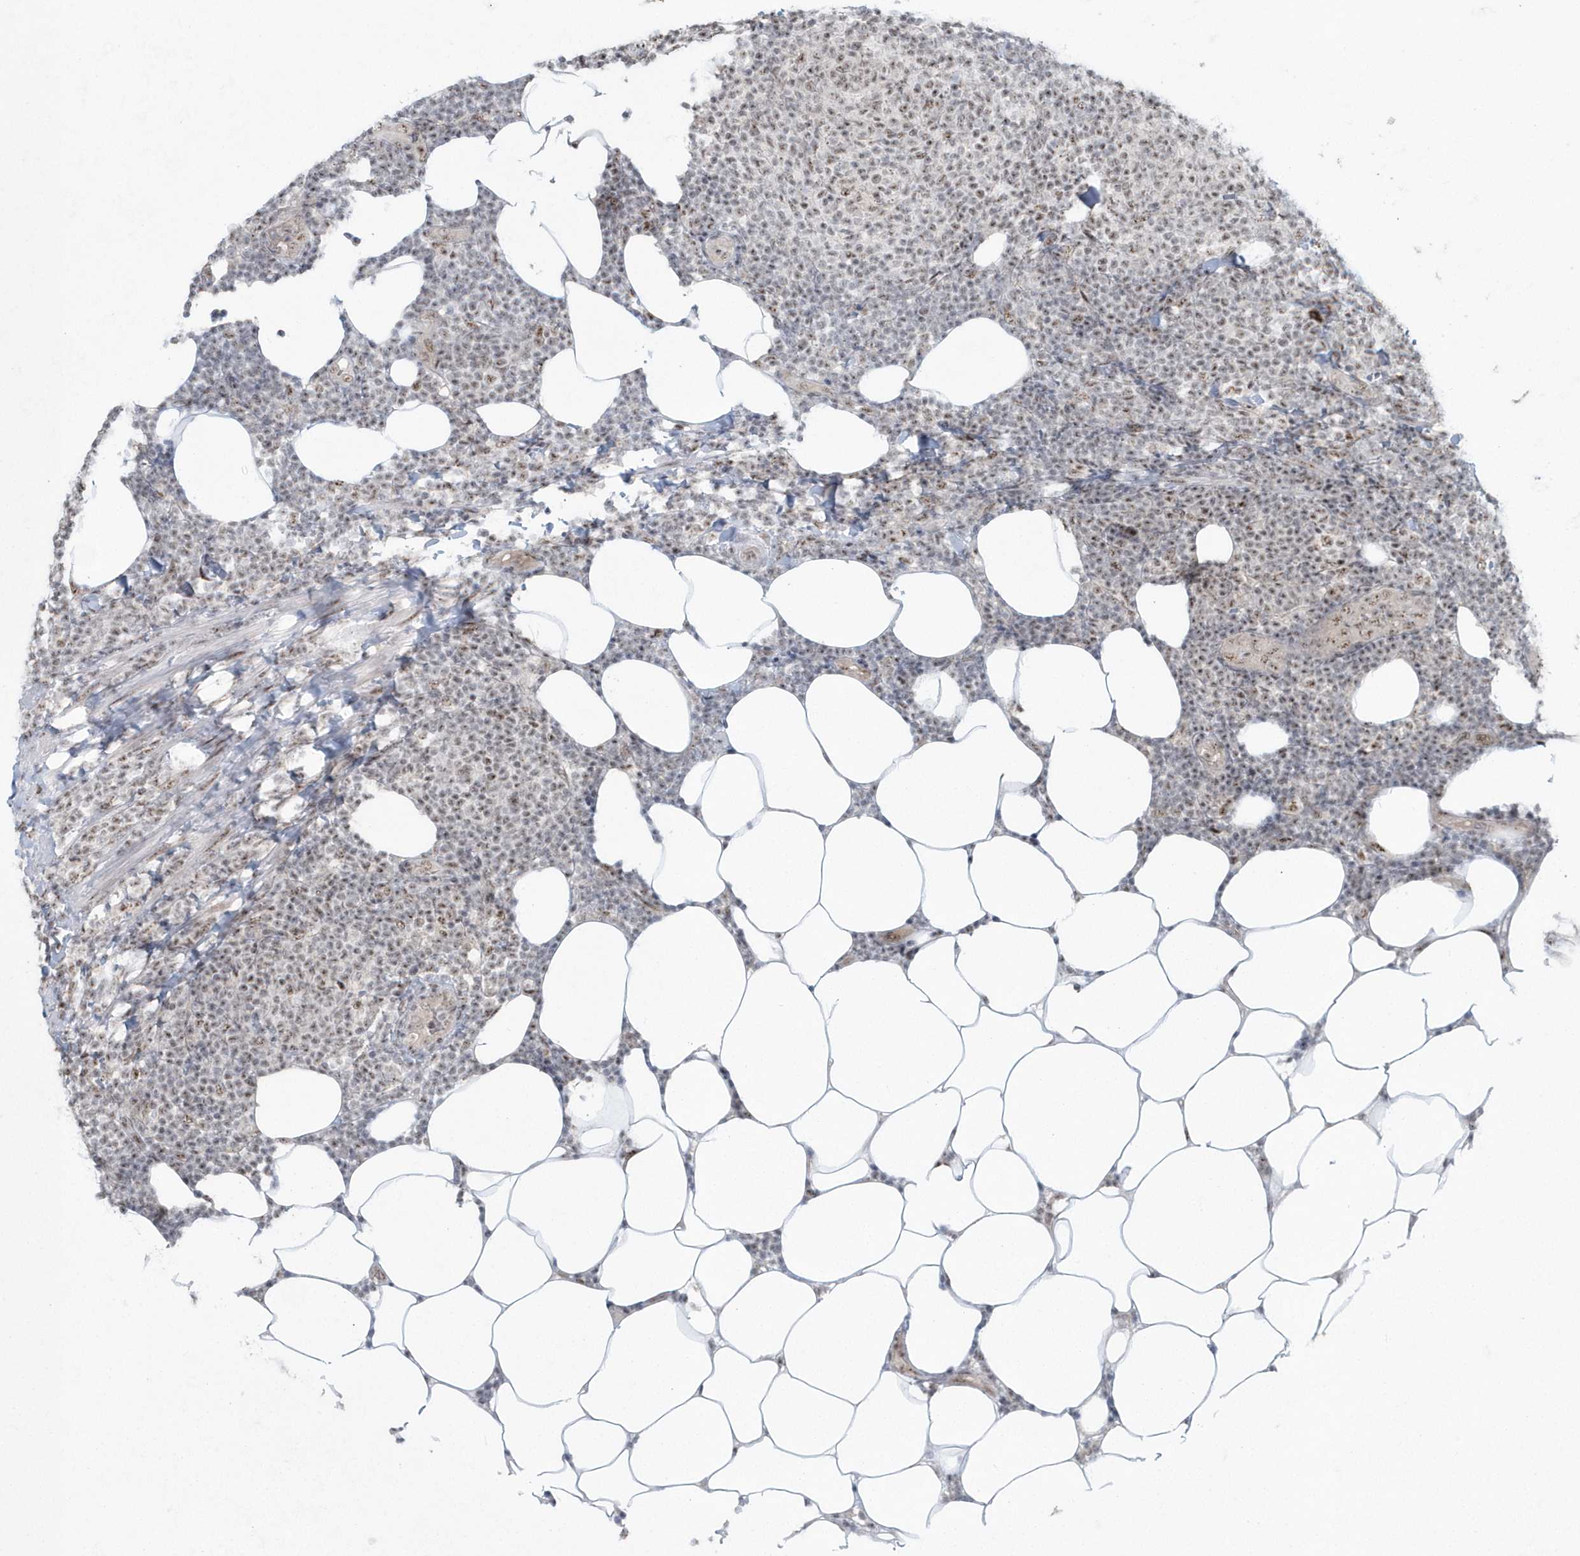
{"staining": {"intensity": "weak", "quantity": ">75%", "location": "nuclear"}, "tissue": "lymphoma", "cell_type": "Tumor cells", "image_type": "cancer", "snomed": [{"axis": "morphology", "description": "Malignant lymphoma, non-Hodgkin's type, Low grade"}, {"axis": "topography", "description": "Lymph node"}], "caption": "Immunohistochemistry of human lymphoma exhibits low levels of weak nuclear staining in about >75% of tumor cells.", "gene": "KDM6B", "patient": {"sex": "male", "age": 66}}